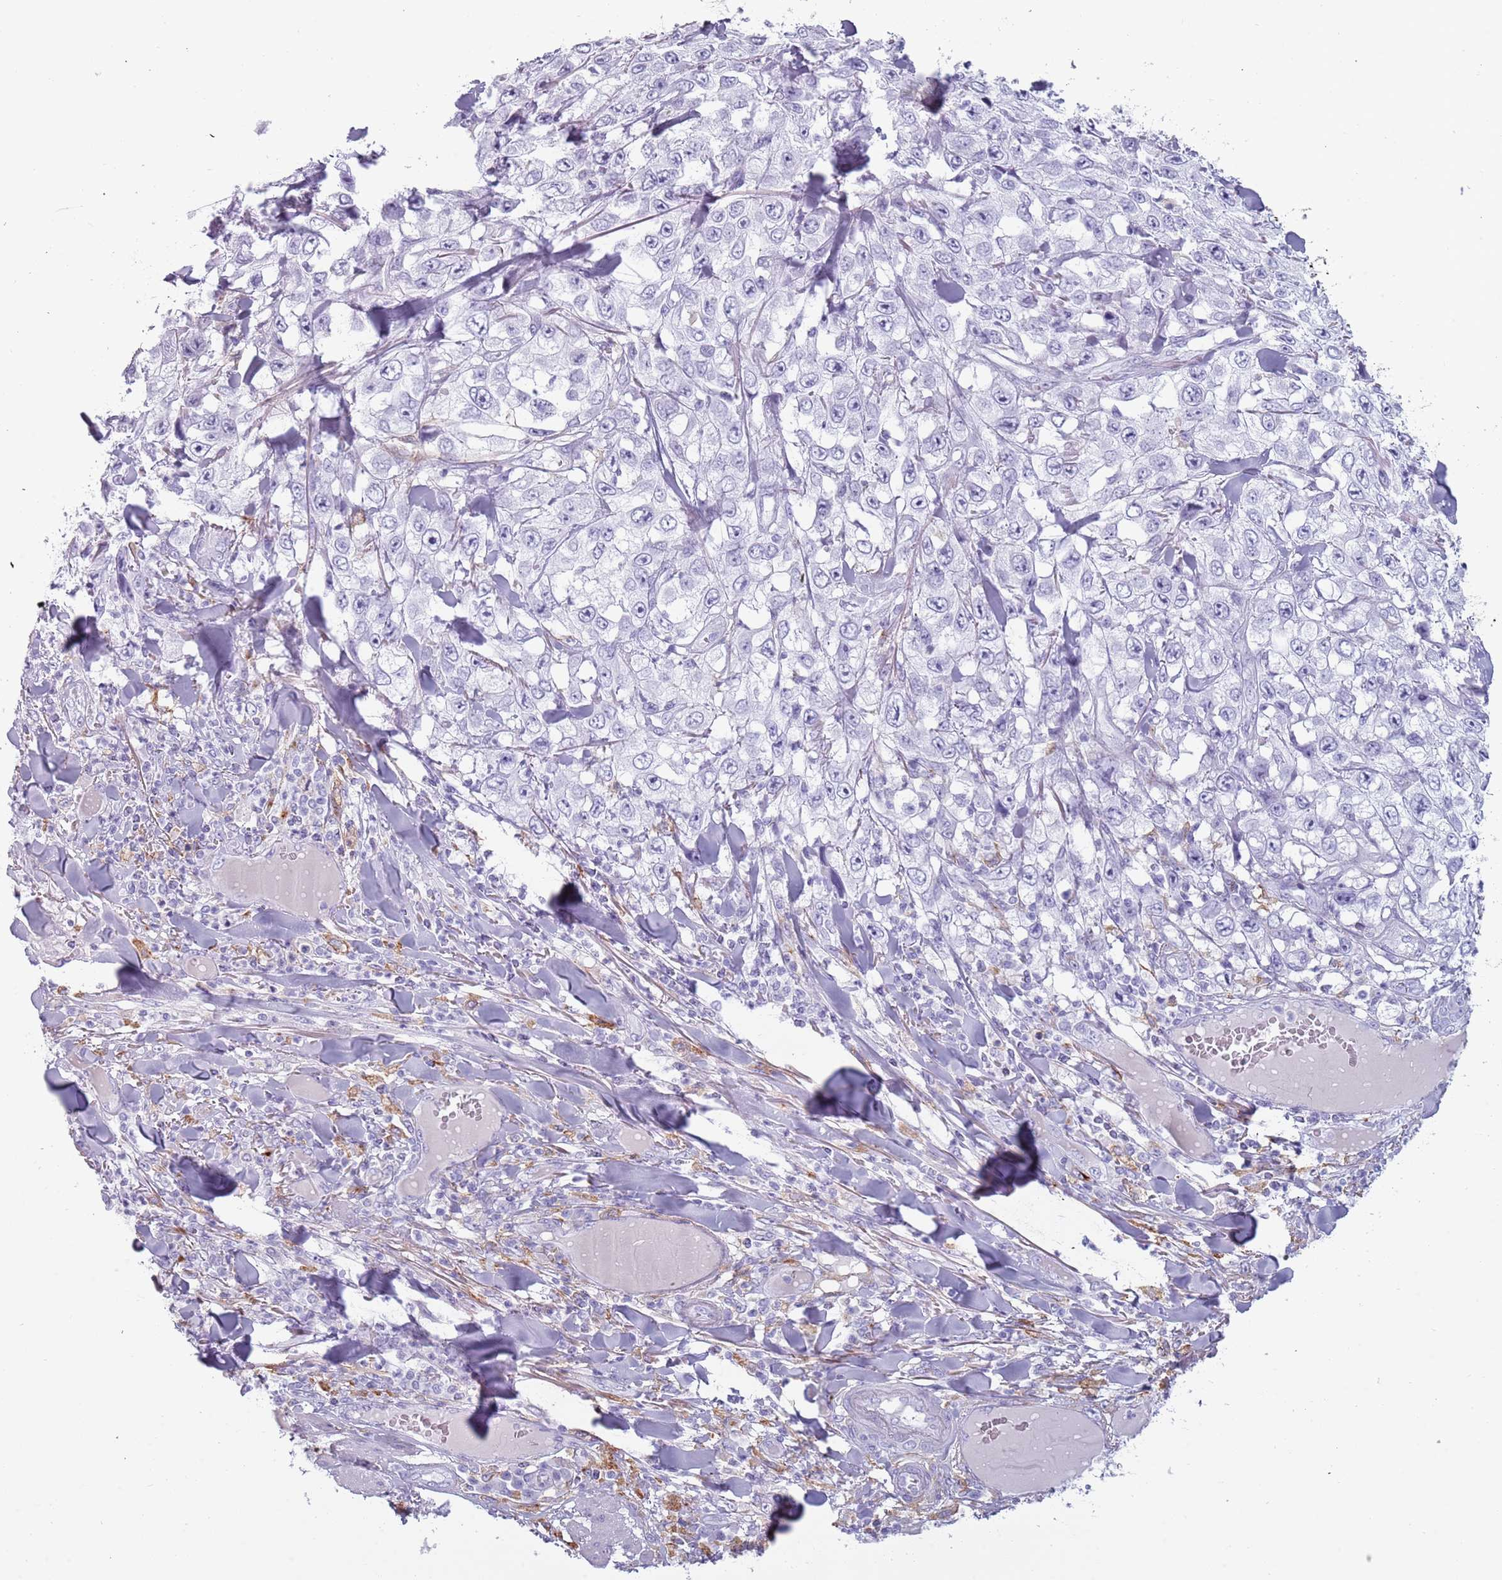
{"staining": {"intensity": "negative", "quantity": "none", "location": "none"}, "tissue": "skin cancer", "cell_type": "Tumor cells", "image_type": "cancer", "snomed": [{"axis": "morphology", "description": "Squamous cell carcinoma, NOS"}, {"axis": "topography", "description": "Skin"}], "caption": "Tumor cells are negative for protein expression in human squamous cell carcinoma (skin).", "gene": "COLEC12", "patient": {"sex": "male", "age": 82}}